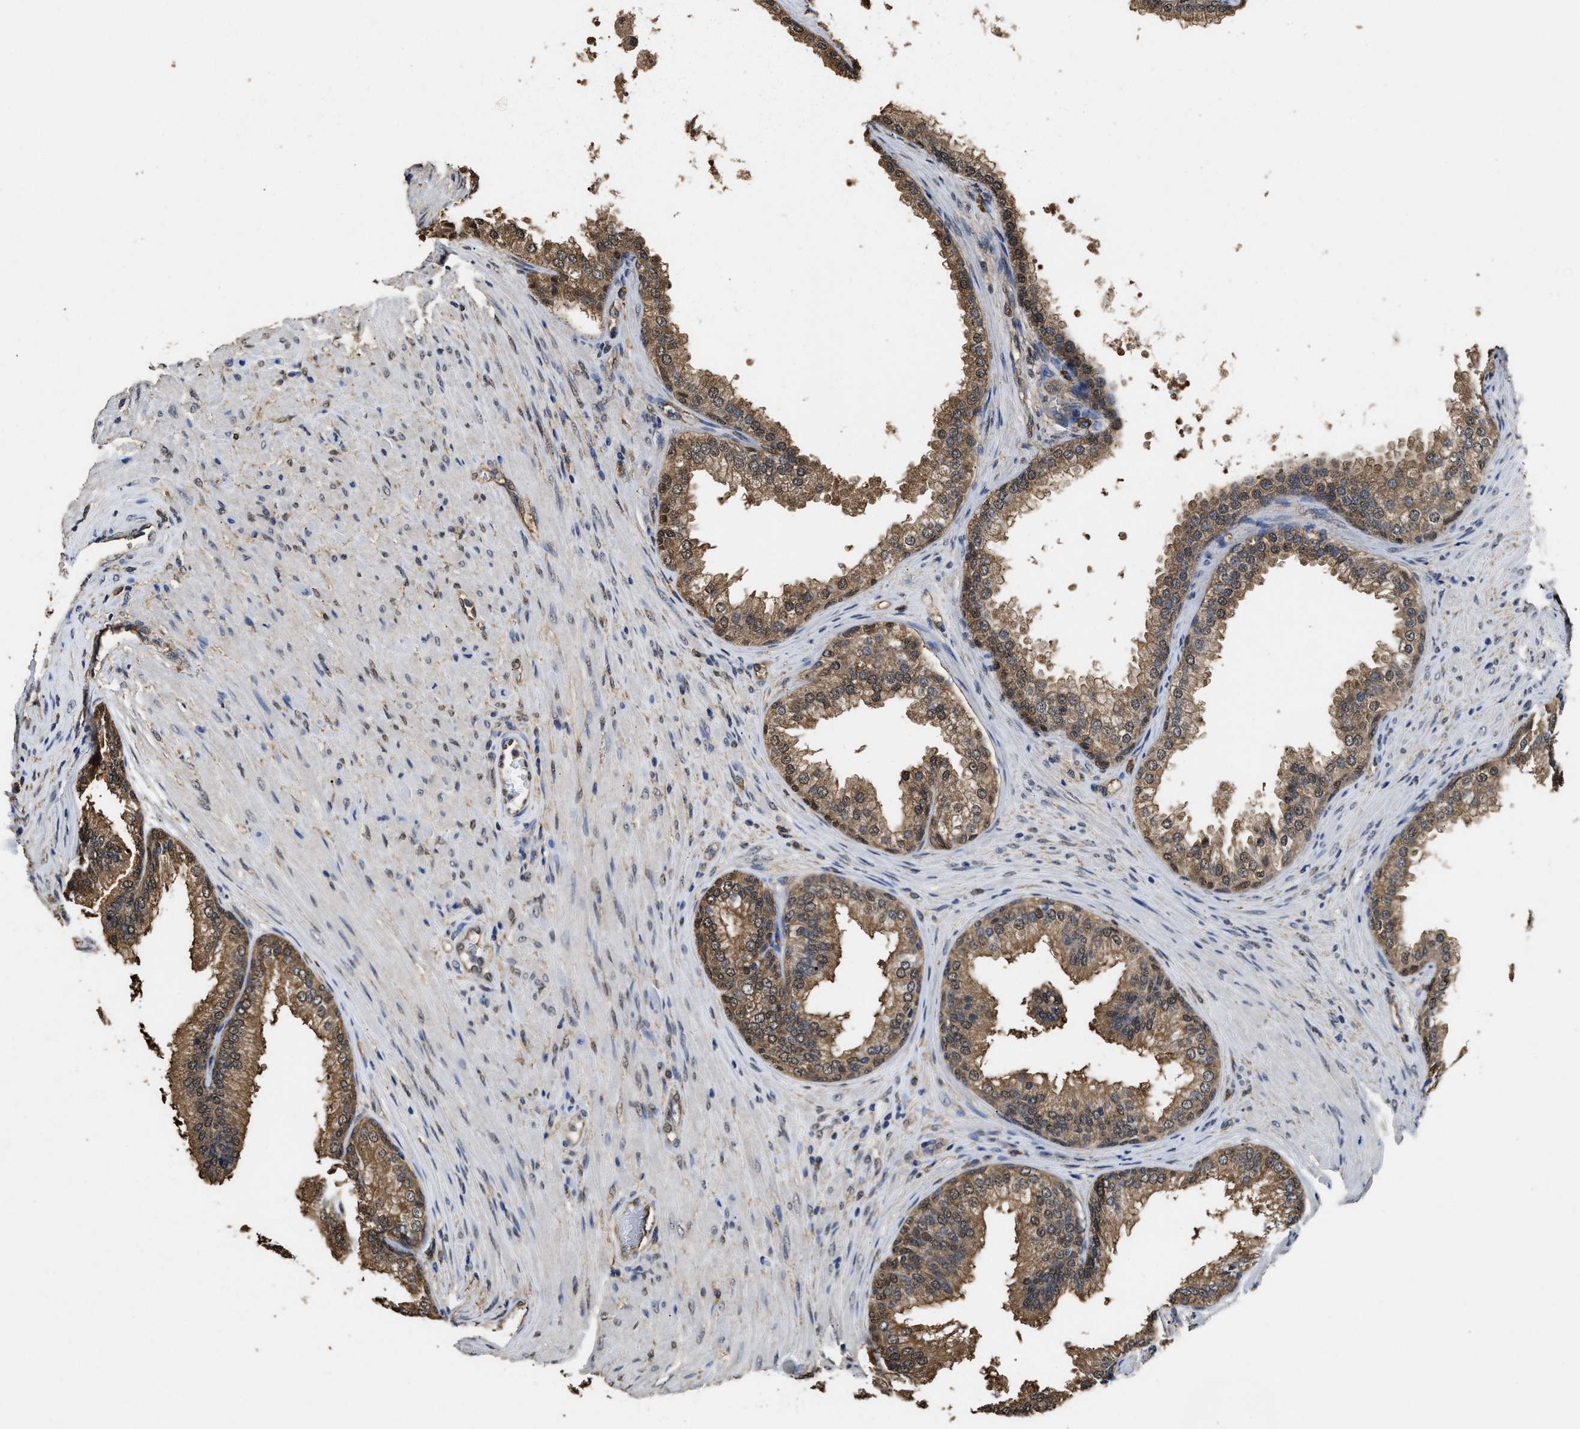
{"staining": {"intensity": "moderate", "quantity": ">75%", "location": "cytoplasmic/membranous,nuclear"}, "tissue": "prostate", "cell_type": "Glandular cells", "image_type": "normal", "snomed": [{"axis": "morphology", "description": "Normal tissue, NOS"}, {"axis": "topography", "description": "Prostate"}], "caption": "This image demonstrates immunohistochemistry (IHC) staining of unremarkable human prostate, with medium moderate cytoplasmic/membranous,nuclear positivity in about >75% of glandular cells.", "gene": "YWHAE", "patient": {"sex": "male", "age": 76}}